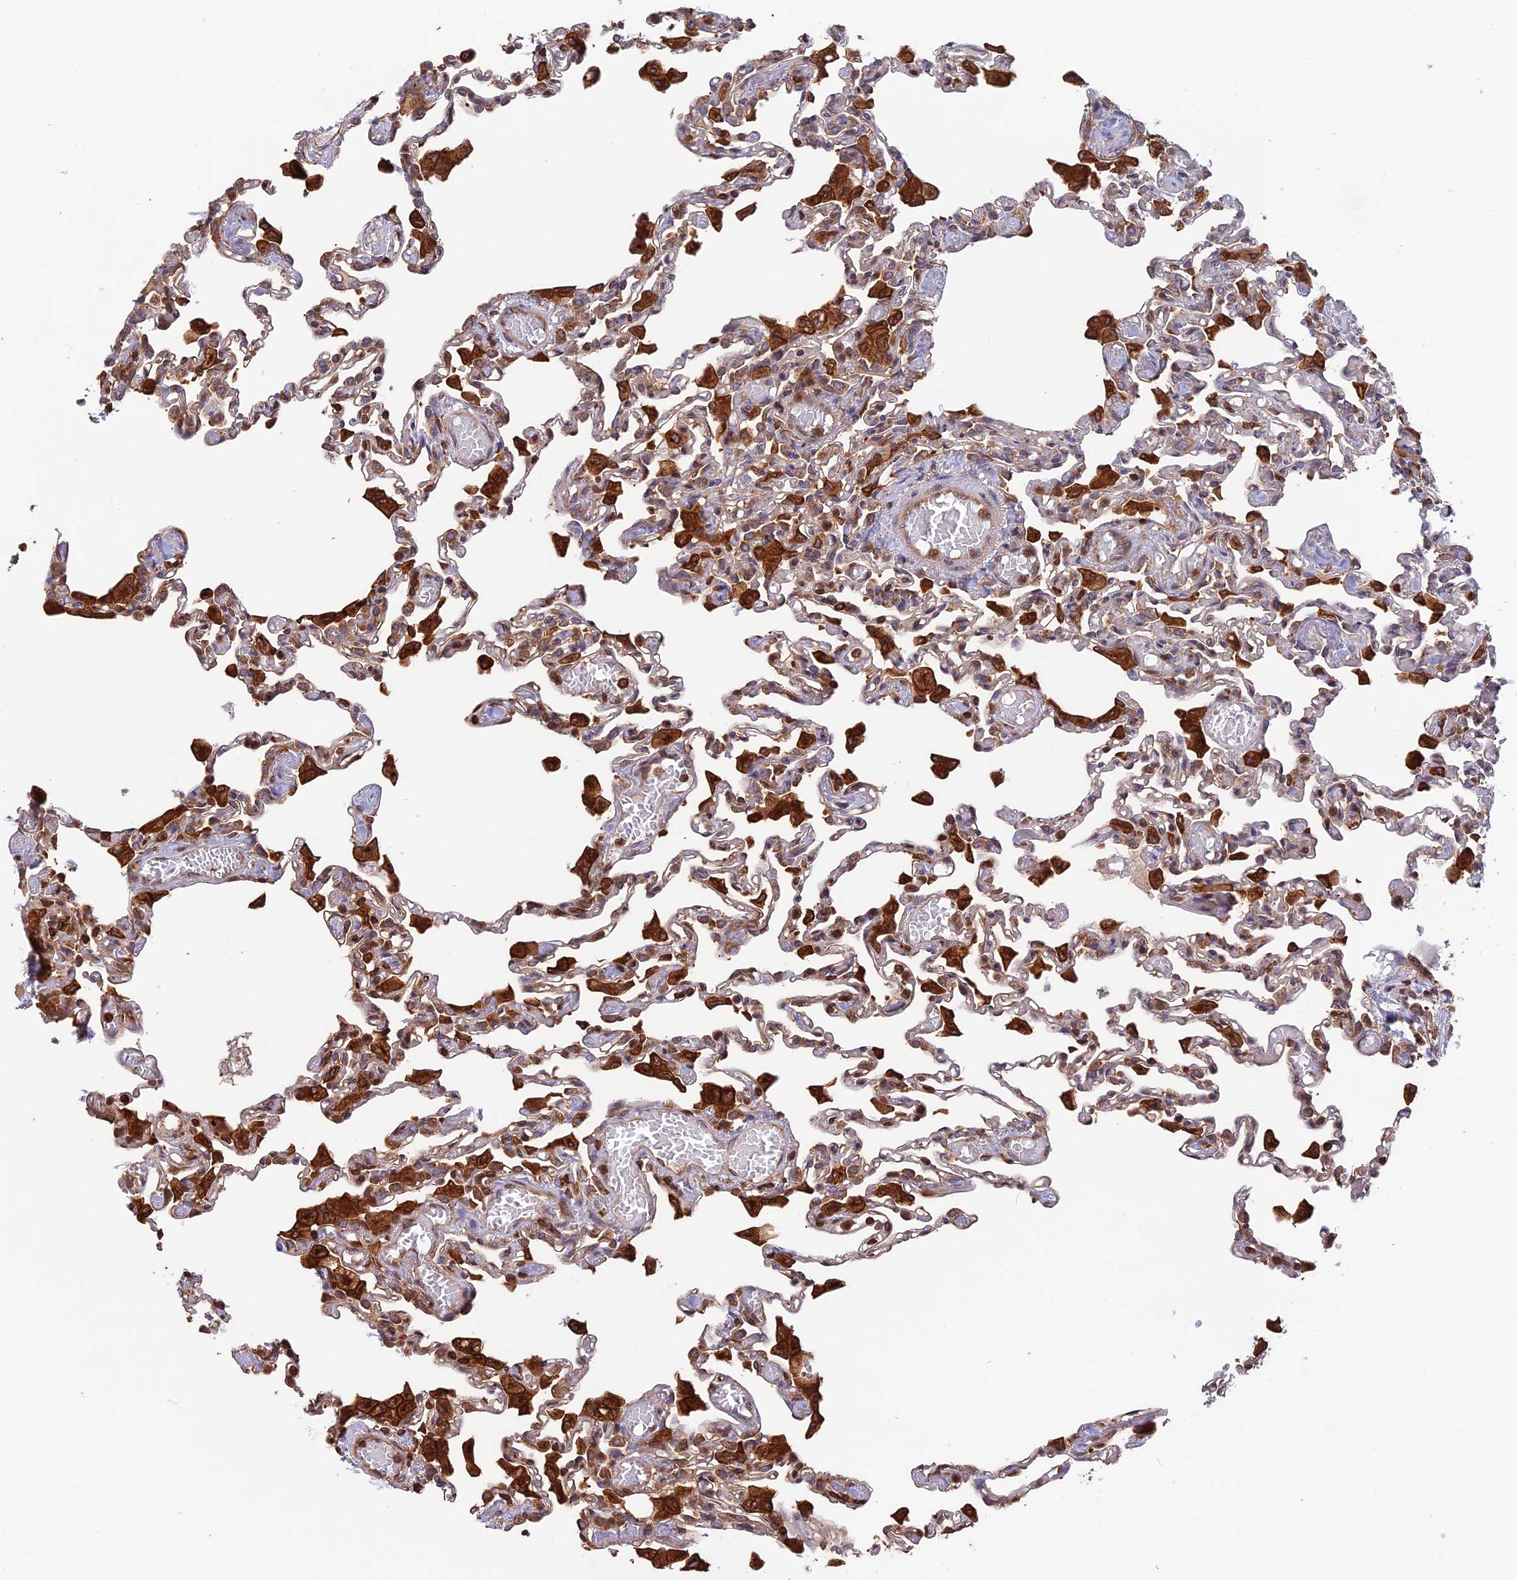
{"staining": {"intensity": "strong", "quantity": "25%-75%", "location": "cytoplasmic/membranous"}, "tissue": "lung", "cell_type": "Alveolar cells", "image_type": "normal", "snomed": [{"axis": "morphology", "description": "Normal tissue, NOS"}, {"axis": "topography", "description": "Bronchus"}, {"axis": "topography", "description": "Lung"}], "caption": "A brown stain shows strong cytoplasmic/membranous expression of a protein in alveolar cells of unremarkable lung. (Brightfield microscopy of DAB IHC at high magnification).", "gene": "WDR1", "patient": {"sex": "female", "age": 49}}